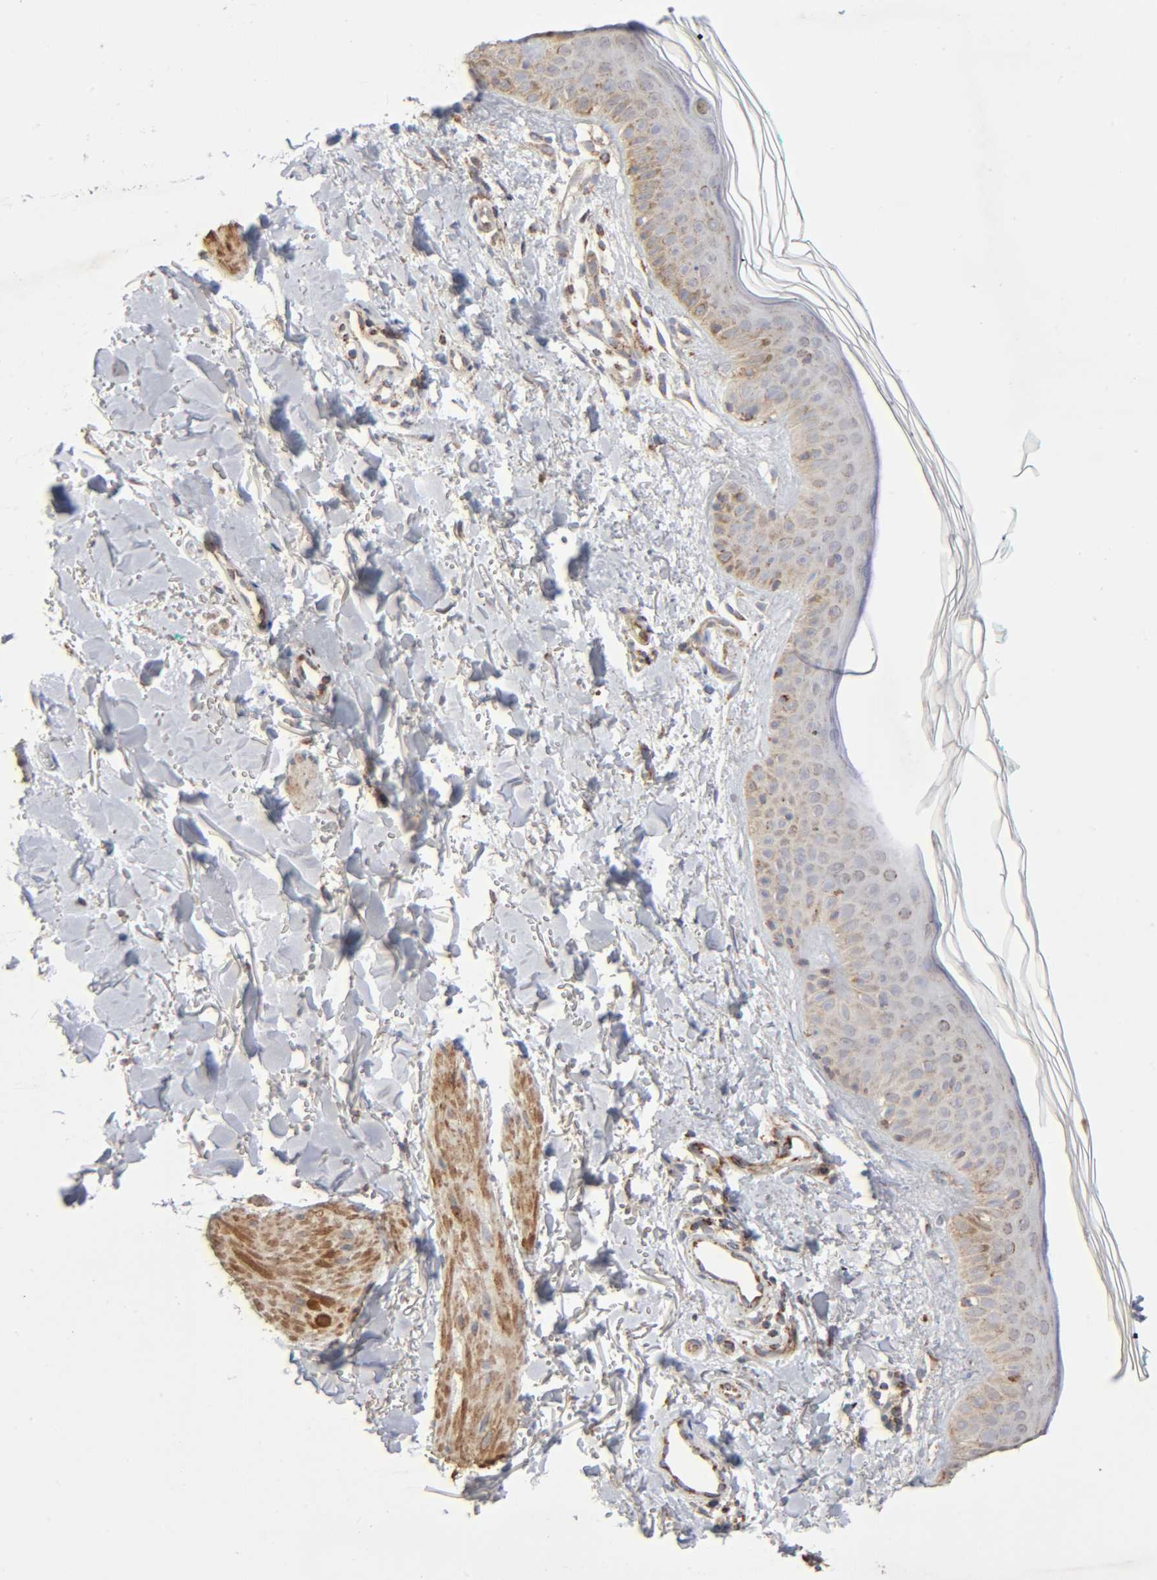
{"staining": {"intensity": "moderate", "quantity": ">75%", "location": "cytoplasmic/membranous"}, "tissue": "skin", "cell_type": "Fibroblasts", "image_type": "normal", "snomed": [{"axis": "morphology", "description": "Normal tissue, NOS"}, {"axis": "topography", "description": "Skin"}], "caption": "Moderate cytoplasmic/membranous staining for a protein is present in approximately >75% of fibroblasts of unremarkable skin using immunohistochemistry.", "gene": "SYT16", "patient": {"sex": "male", "age": 71}}